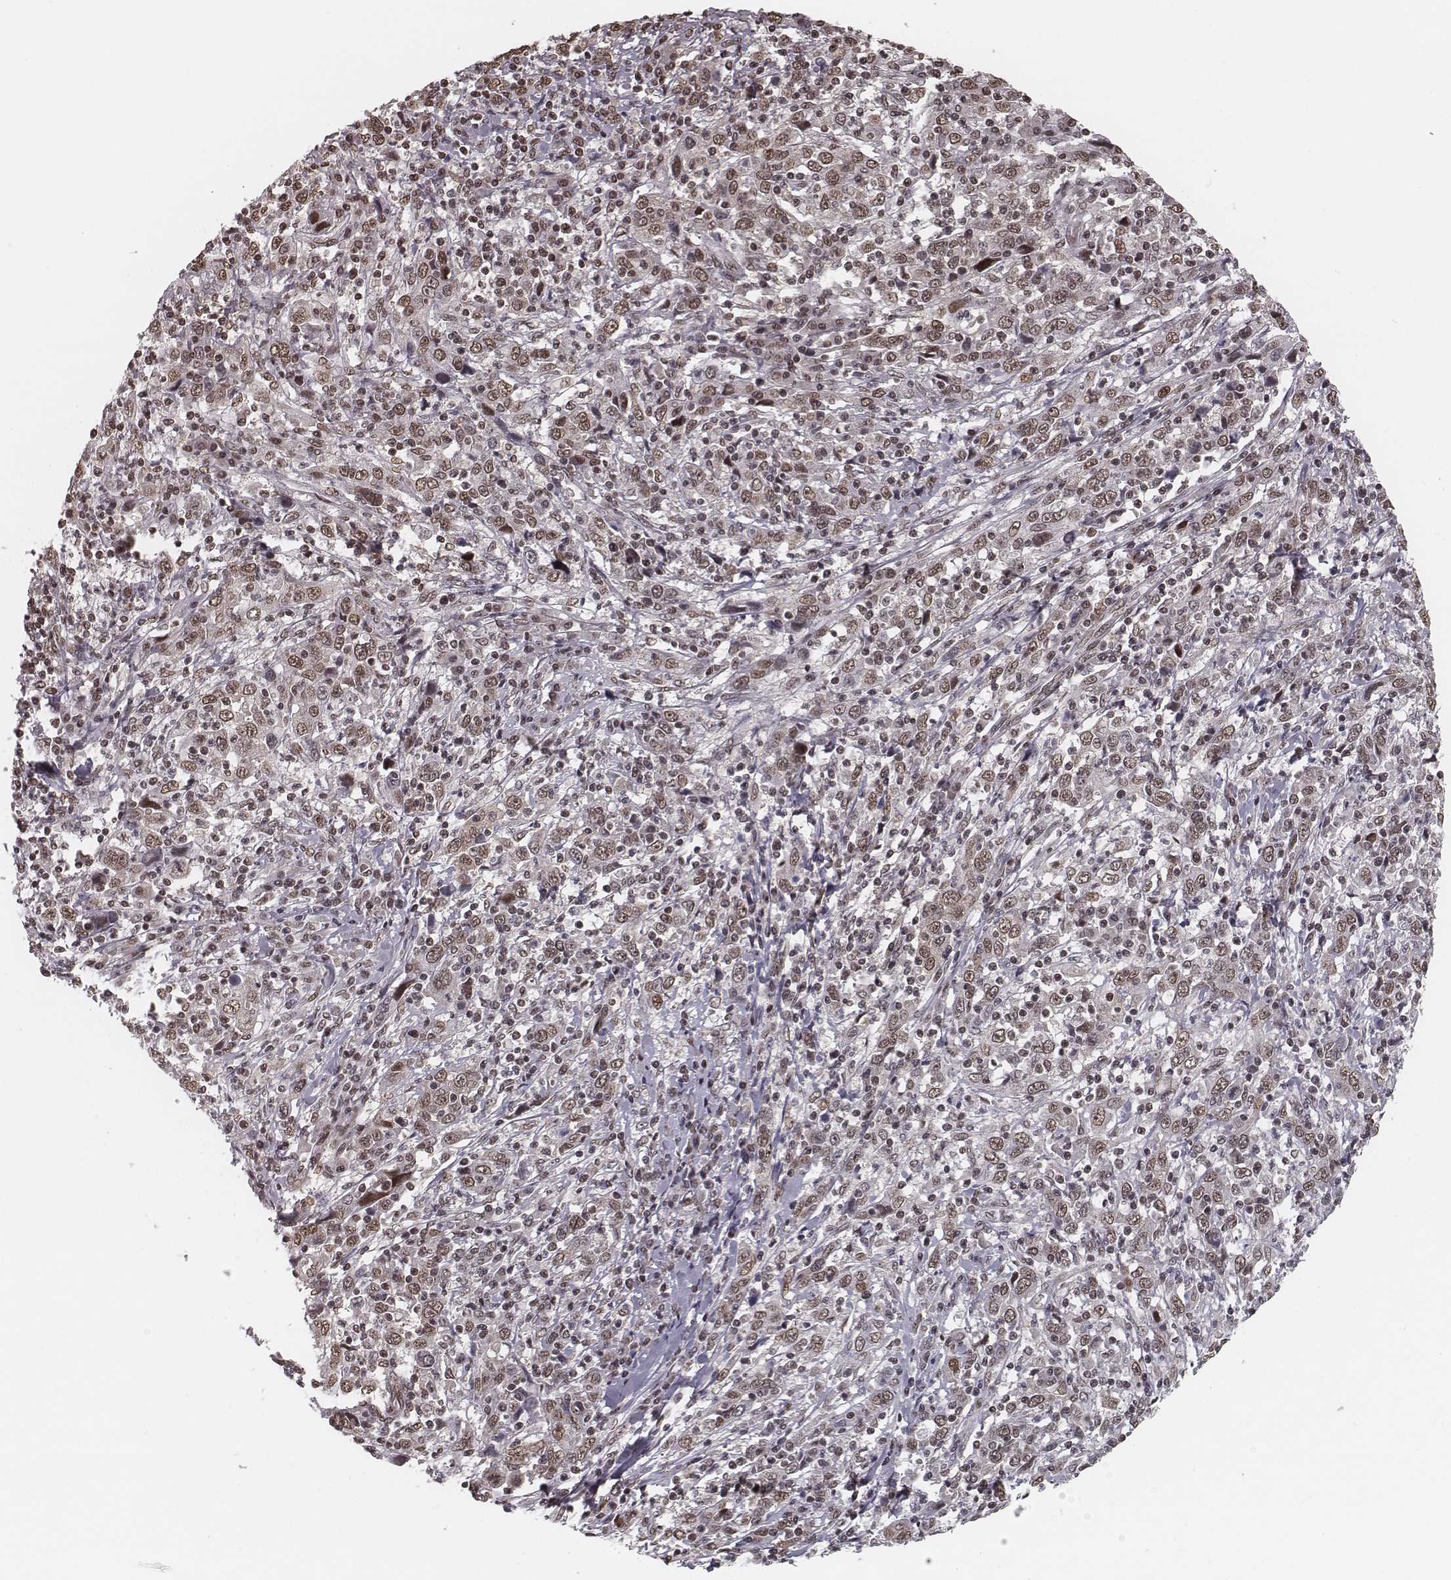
{"staining": {"intensity": "weak", "quantity": ">75%", "location": "cytoplasmic/membranous,nuclear"}, "tissue": "cervical cancer", "cell_type": "Tumor cells", "image_type": "cancer", "snomed": [{"axis": "morphology", "description": "Squamous cell carcinoma, NOS"}, {"axis": "topography", "description": "Cervix"}], "caption": "Cervical squamous cell carcinoma stained for a protein exhibits weak cytoplasmic/membranous and nuclear positivity in tumor cells. (DAB (3,3'-diaminobenzidine) IHC, brown staining for protein, blue staining for nuclei).", "gene": "HMGA2", "patient": {"sex": "female", "age": 46}}